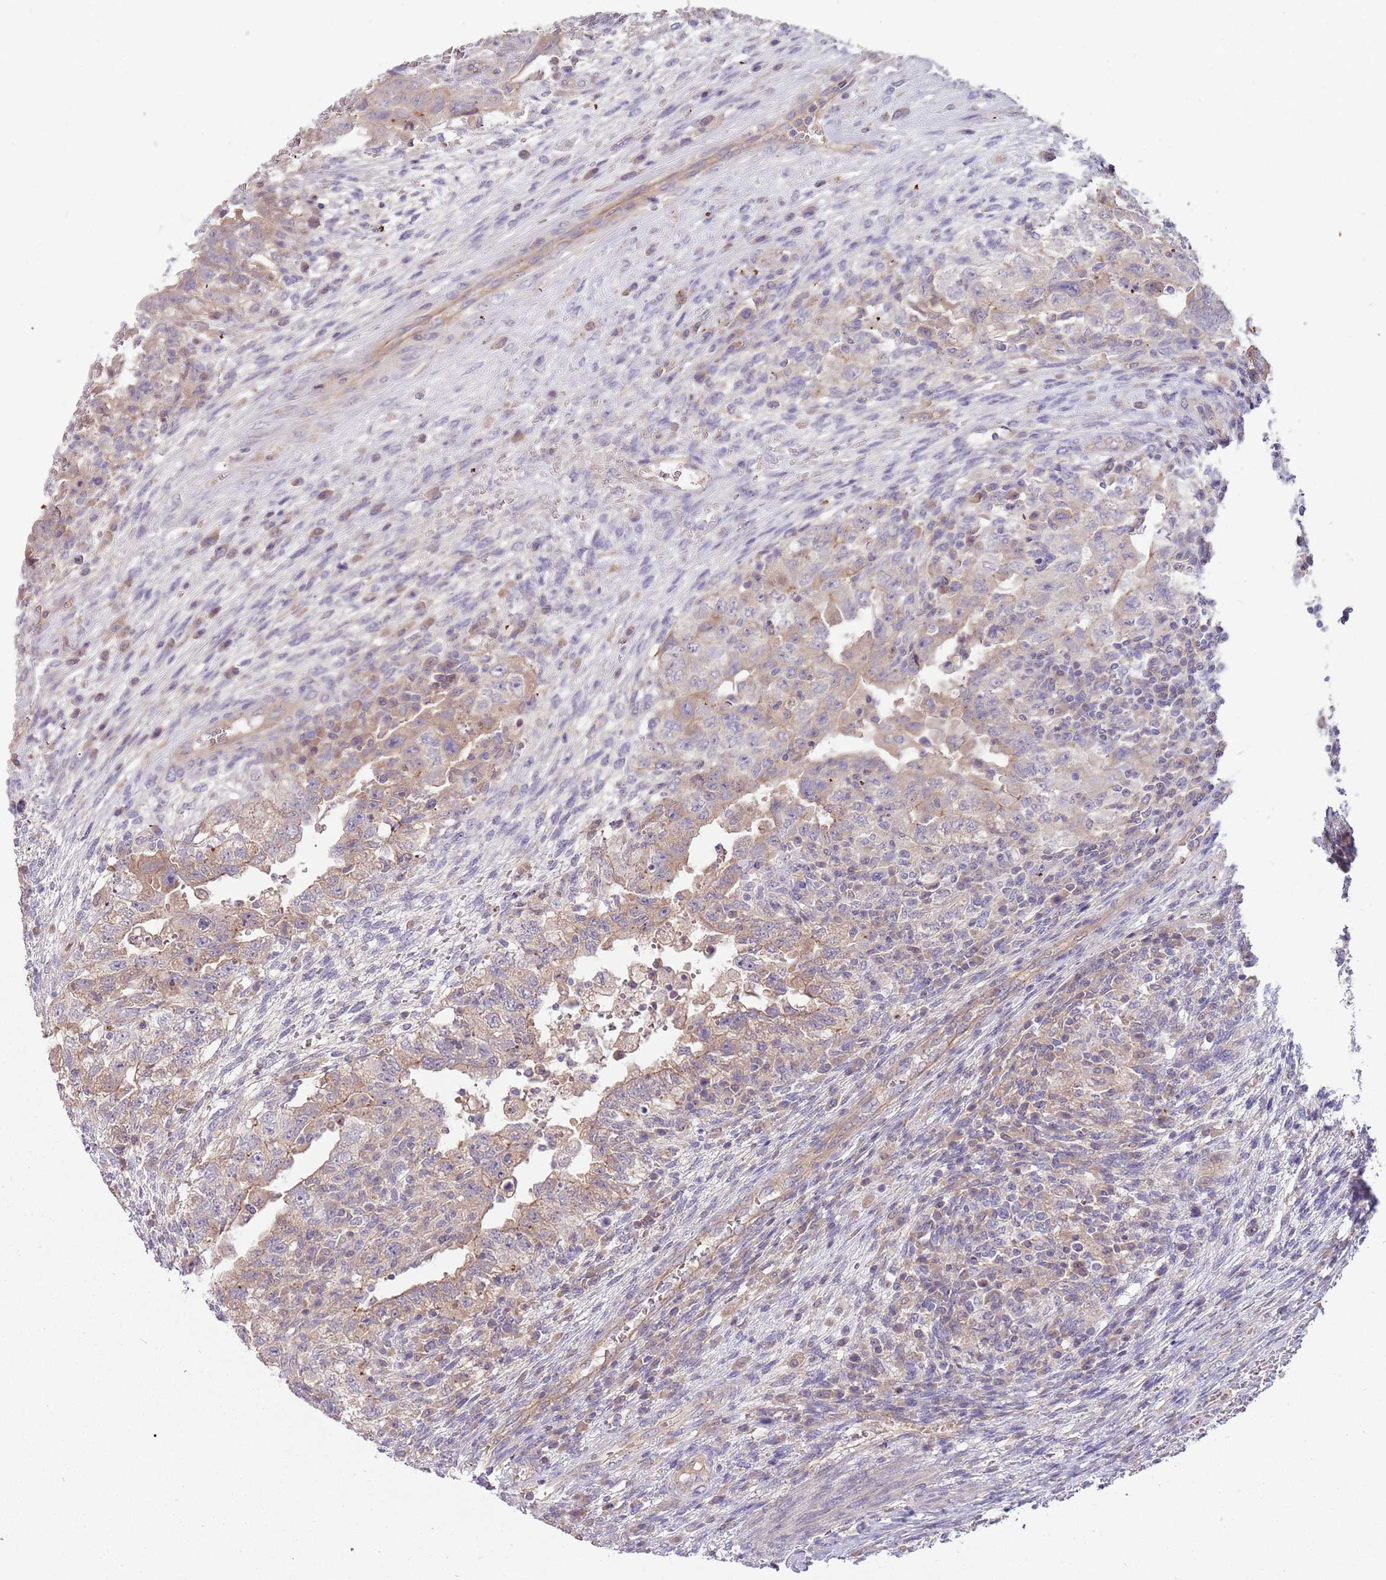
{"staining": {"intensity": "weak", "quantity": "<25%", "location": "cytoplasmic/membranous"}, "tissue": "testis cancer", "cell_type": "Tumor cells", "image_type": "cancer", "snomed": [{"axis": "morphology", "description": "Carcinoma, Embryonal, NOS"}, {"axis": "topography", "description": "Testis"}], "caption": "An immunohistochemistry micrograph of testis embryonal carcinoma is shown. There is no staining in tumor cells of testis embryonal carcinoma. The staining was performed using DAB (3,3'-diaminobenzidine) to visualize the protein expression in brown, while the nuclei were stained in blue with hematoxylin (Magnification: 20x).", "gene": "SAV1", "patient": {"sex": "male", "age": 26}}